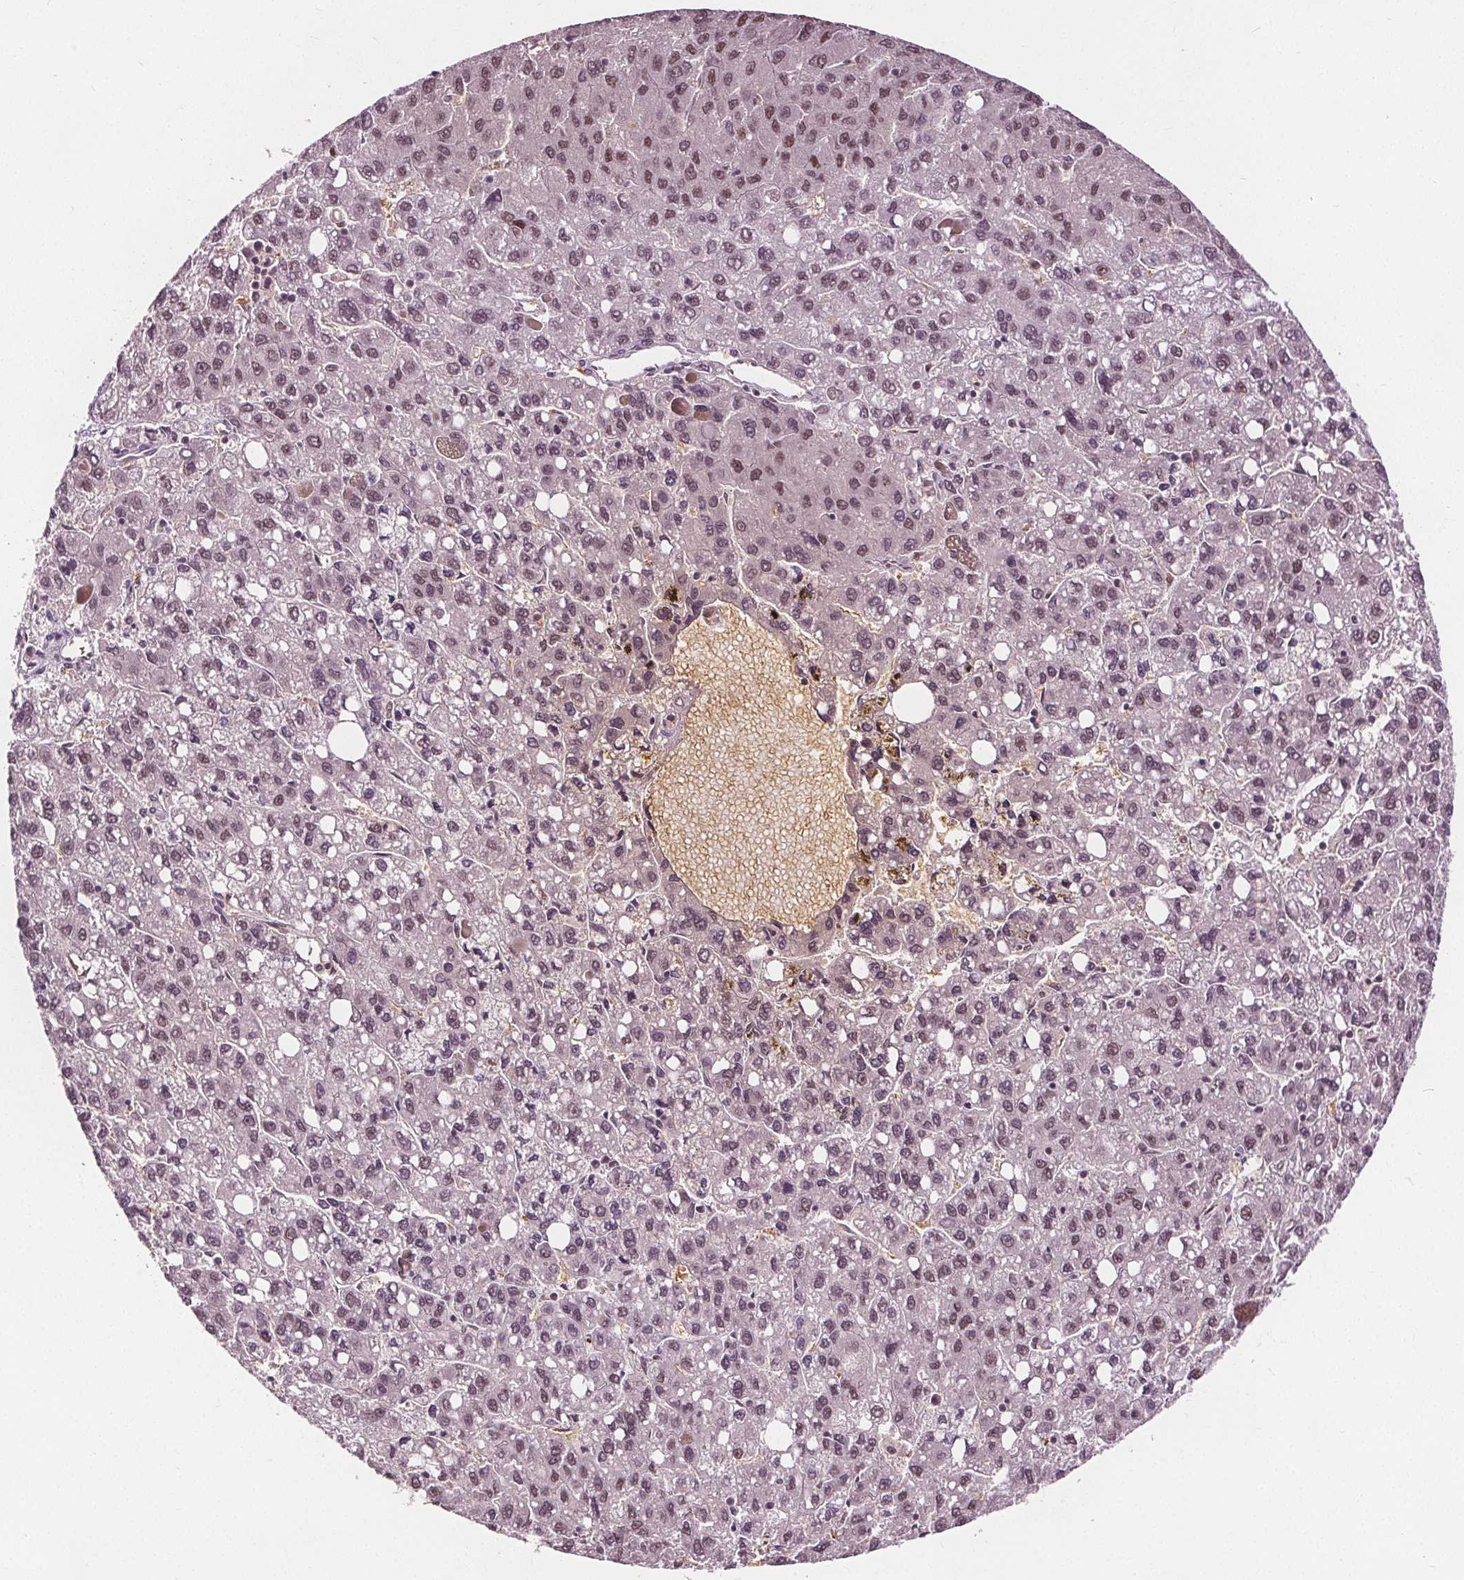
{"staining": {"intensity": "weak", "quantity": "25%-75%", "location": "nuclear"}, "tissue": "liver cancer", "cell_type": "Tumor cells", "image_type": "cancer", "snomed": [{"axis": "morphology", "description": "Carcinoma, Hepatocellular, NOS"}, {"axis": "topography", "description": "Liver"}], "caption": "A low amount of weak nuclear positivity is seen in approximately 25%-75% of tumor cells in liver hepatocellular carcinoma tissue.", "gene": "IWS1", "patient": {"sex": "female", "age": 82}}